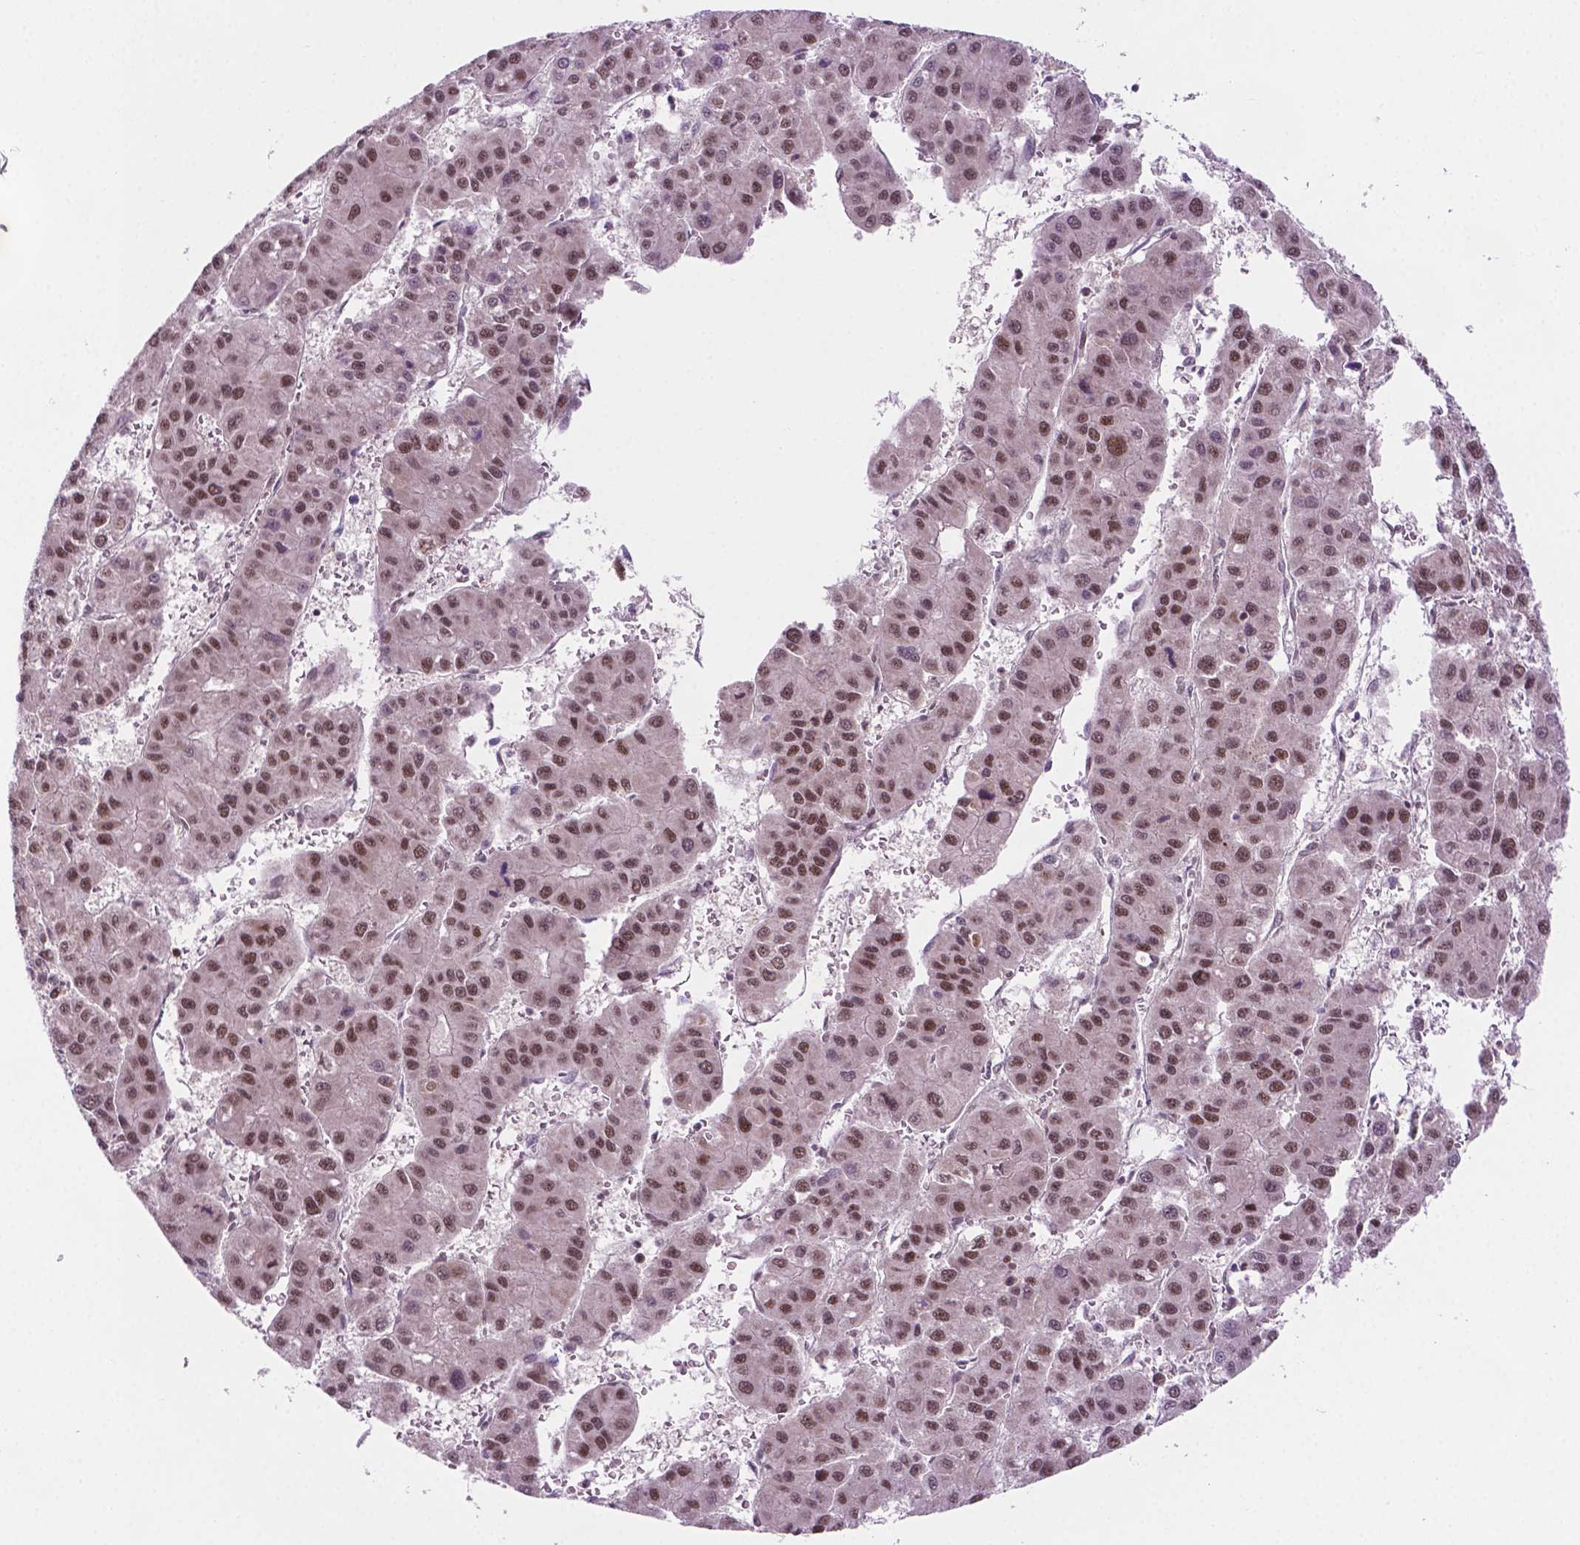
{"staining": {"intensity": "moderate", "quantity": ">75%", "location": "nuclear"}, "tissue": "liver cancer", "cell_type": "Tumor cells", "image_type": "cancer", "snomed": [{"axis": "morphology", "description": "Carcinoma, Hepatocellular, NOS"}, {"axis": "topography", "description": "Liver"}], "caption": "Moderate nuclear positivity is seen in approximately >75% of tumor cells in liver cancer. The protein is shown in brown color, while the nuclei are stained blue.", "gene": "PHAX", "patient": {"sex": "male", "age": 73}}